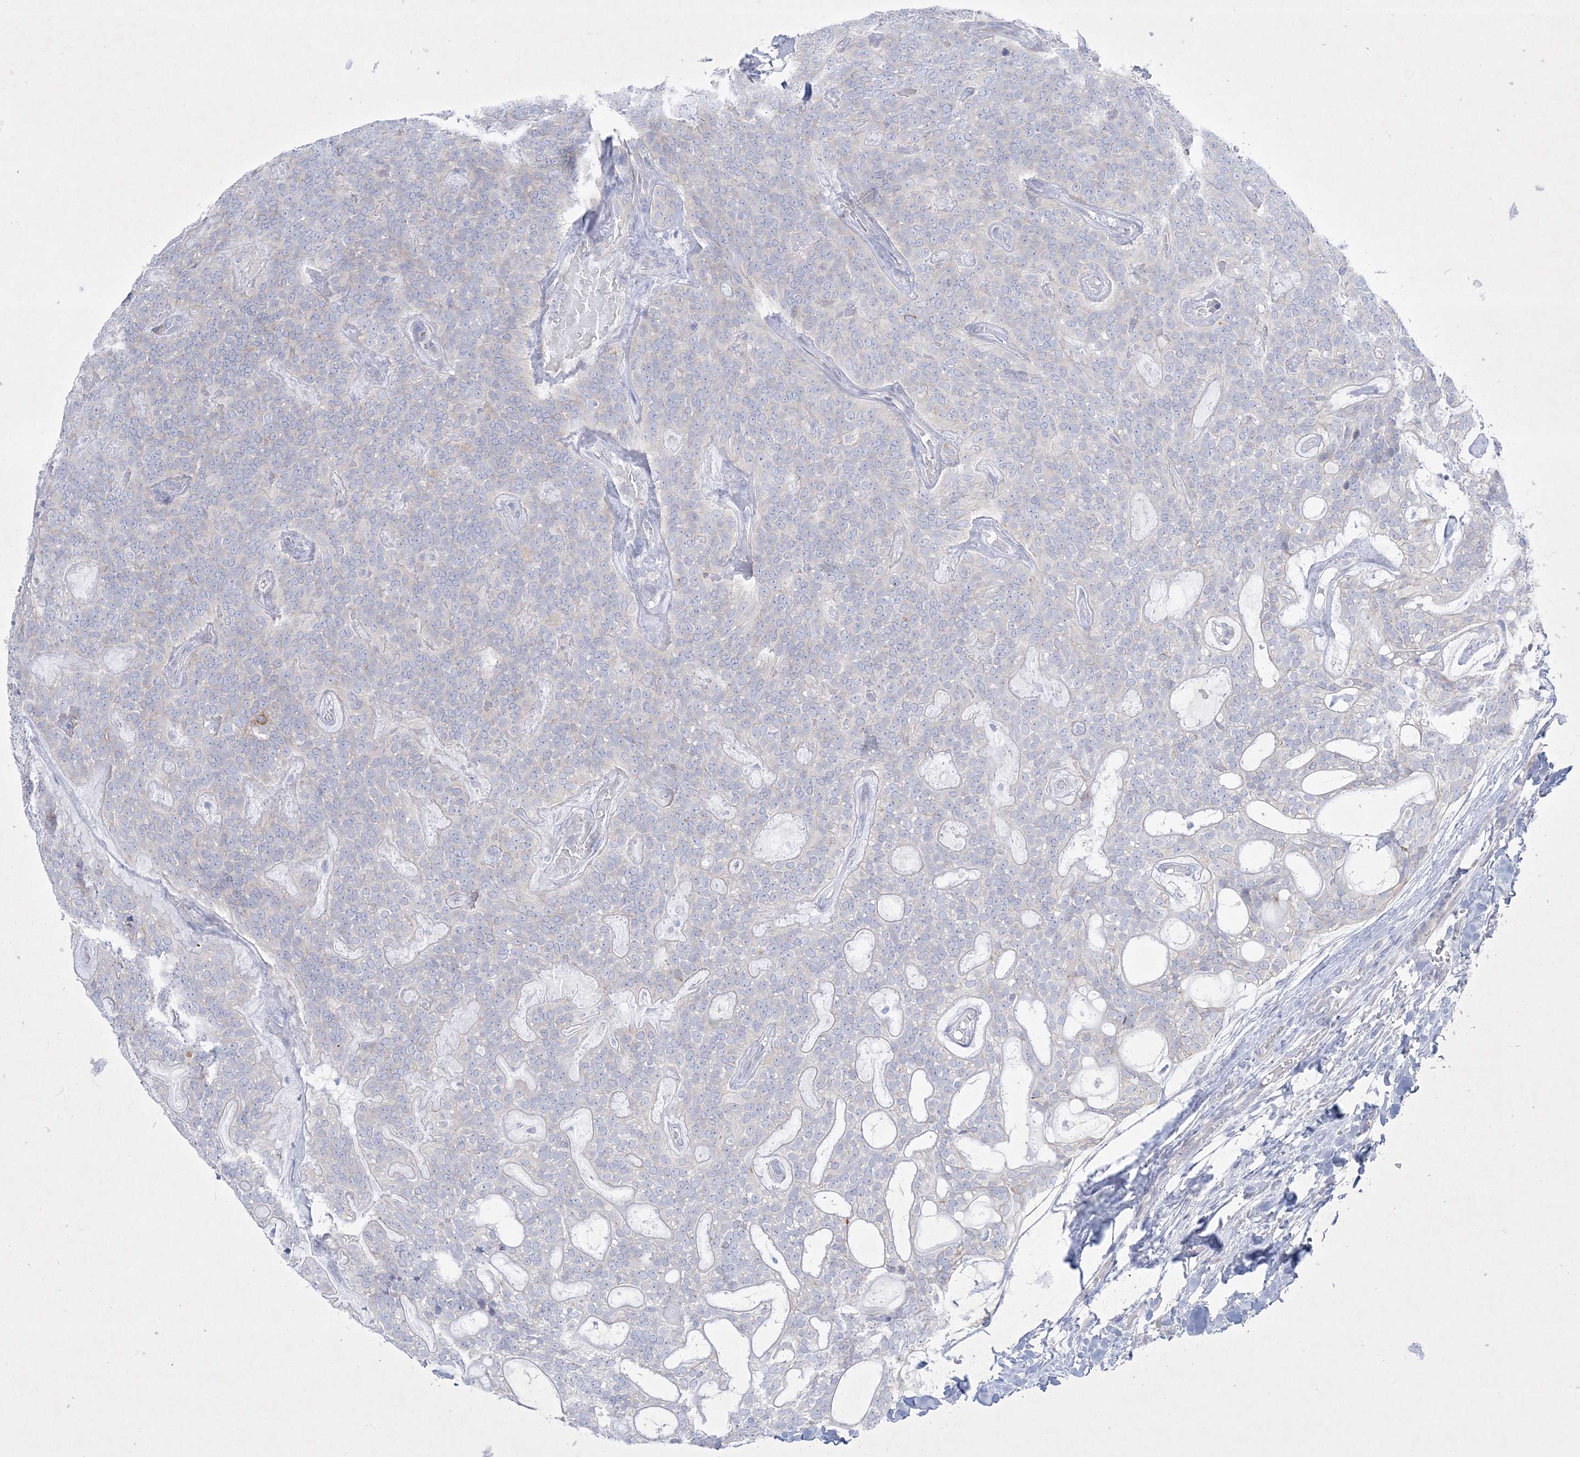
{"staining": {"intensity": "negative", "quantity": "none", "location": "none"}, "tissue": "head and neck cancer", "cell_type": "Tumor cells", "image_type": "cancer", "snomed": [{"axis": "morphology", "description": "Adenocarcinoma, NOS"}, {"axis": "topography", "description": "Head-Neck"}], "caption": "Tumor cells show no significant protein expression in head and neck adenocarcinoma. The staining was performed using DAB (3,3'-diaminobenzidine) to visualize the protein expression in brown, while the nuclei were stained in blue with hematoxylin (Magnification: 20x).", "gene": "FARSB", "patient": {"sex": "male", "age": 66}}